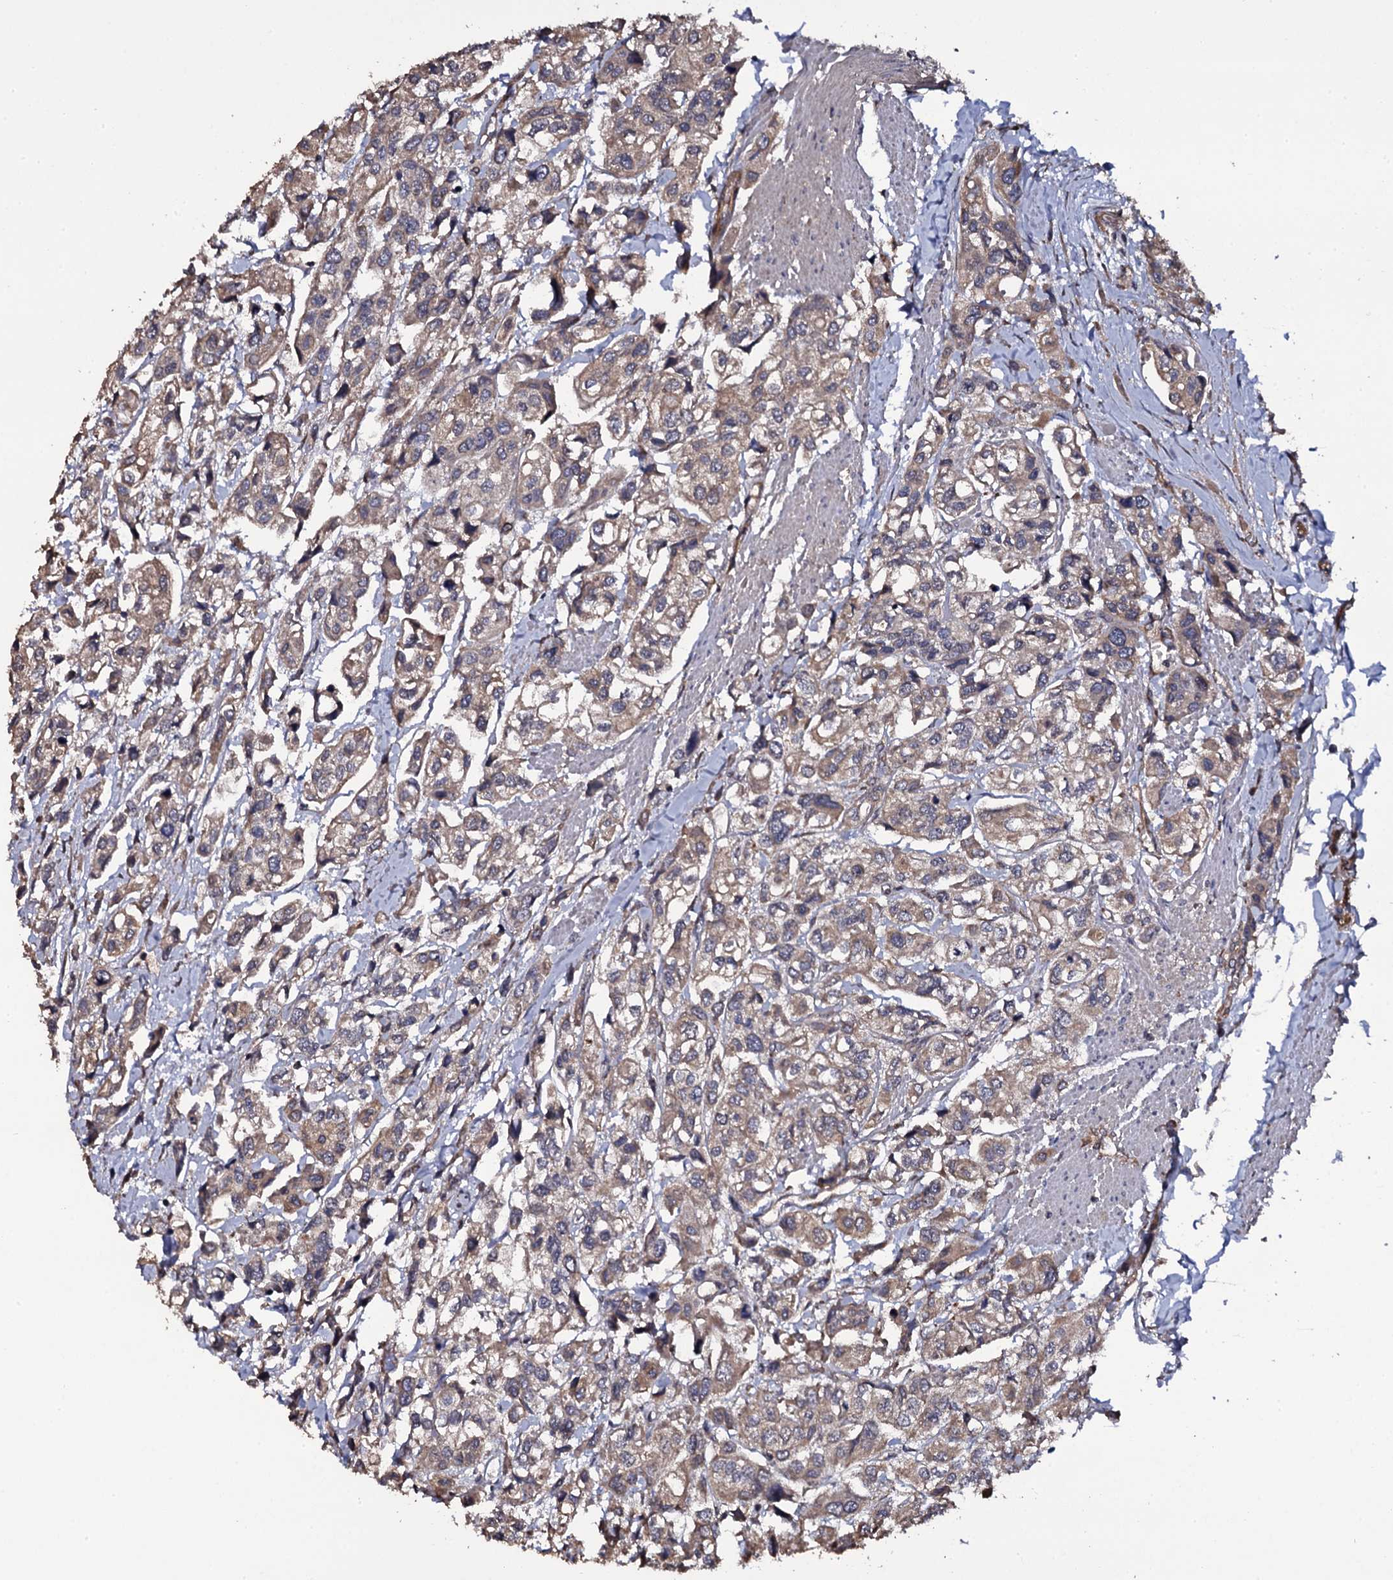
{"staining": {"intensity": "weak", "quantity": "25%-75%", "location": "cytoplasmic/membranous"}, "tissue": "urothelial cancer", "cell_type": "Tumor cells", "image_type": "cancer", "snomed": [{"axis": "morphology", "description": "Urothelial carcinoma, High grade"}, {"axis": "topography", "description": "Urinary bladder"}], "caption": "Human high-grade urothelial carcinoma stained with a protein marker displays weak staining in tumor cells.", "gene": "TTC23", "patient": {"sex": "male", "age": 67}}